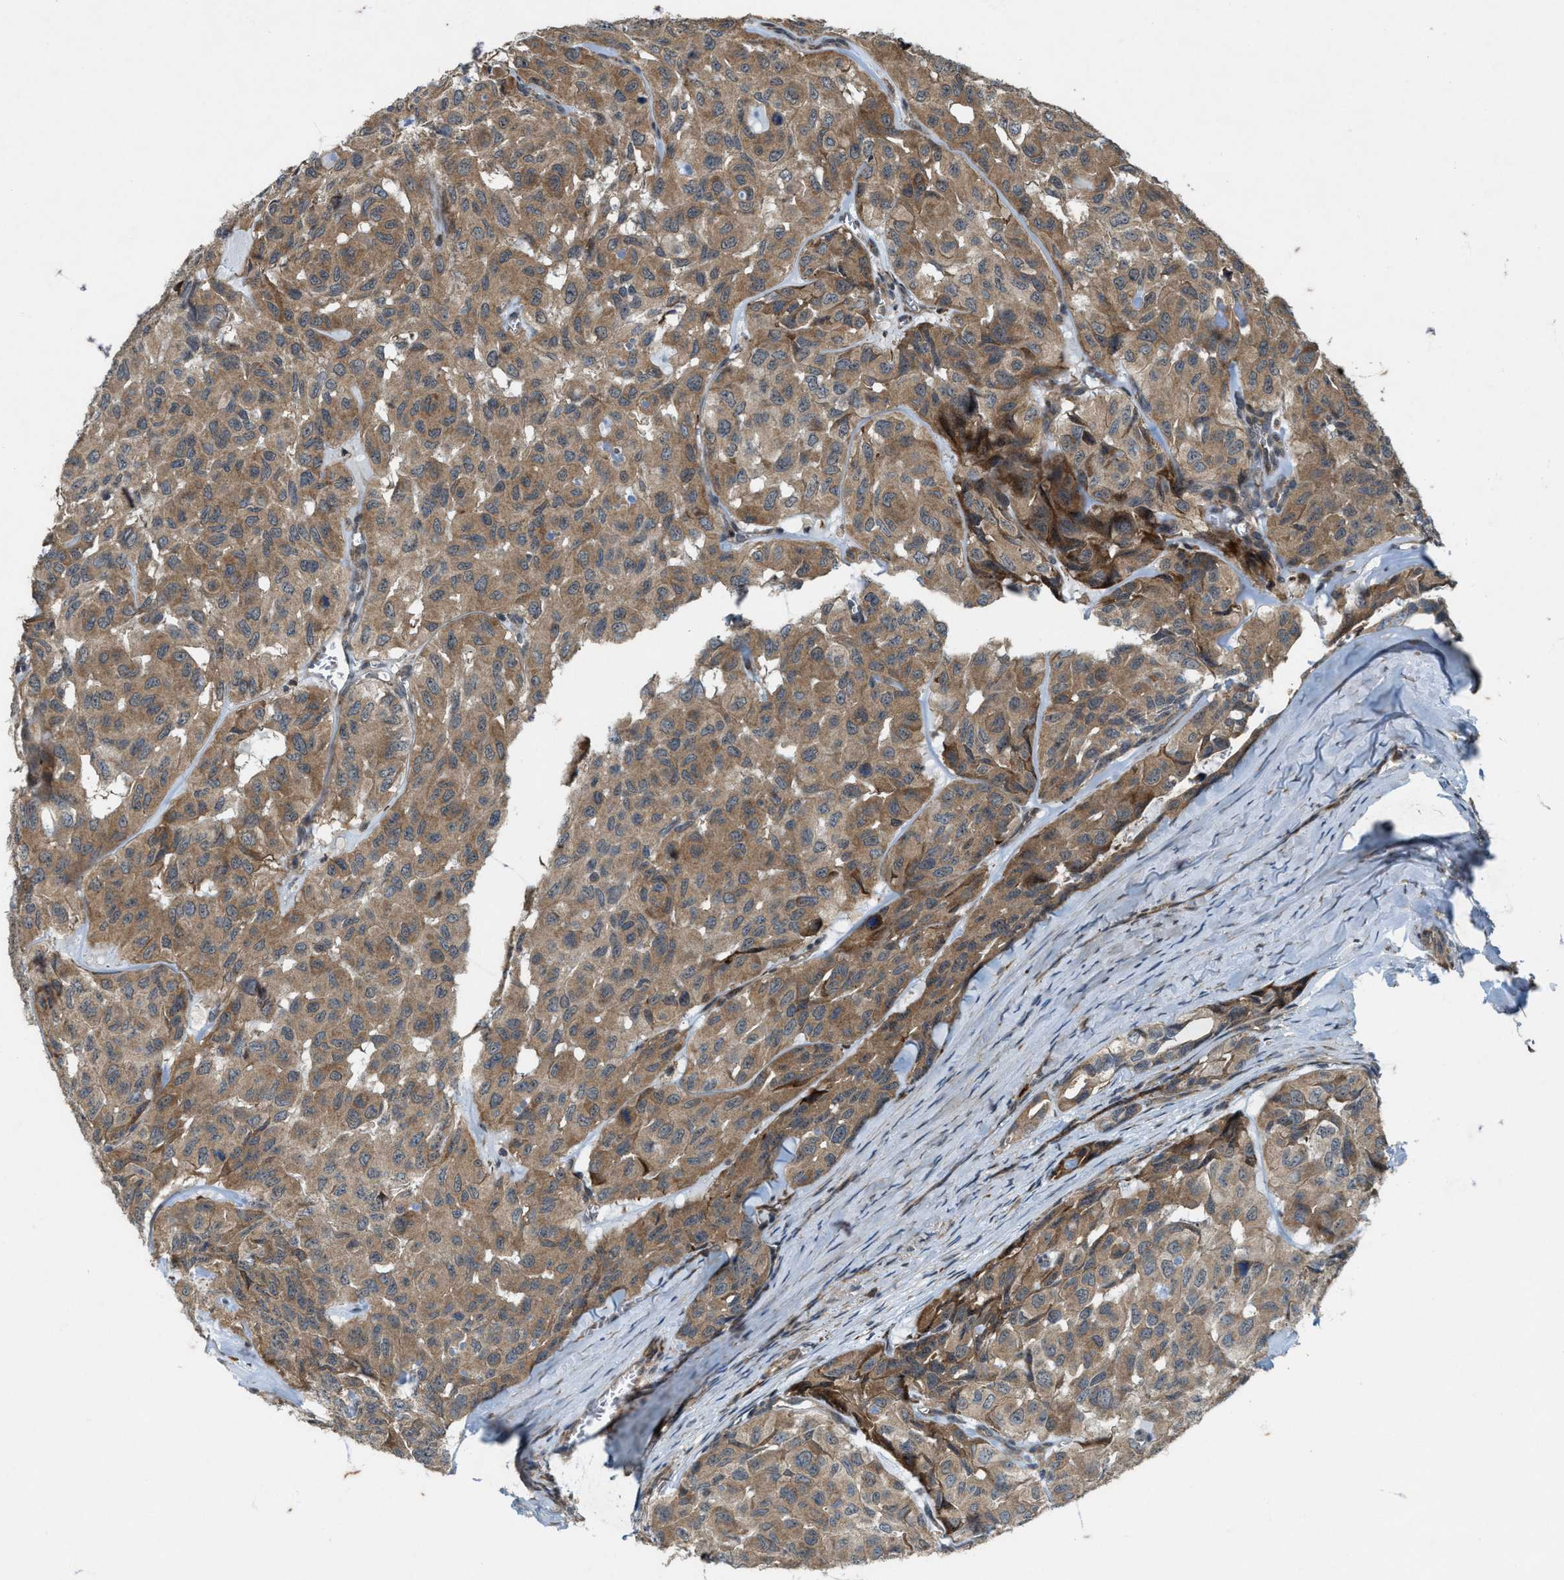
{"staining": {"intensity": "moderate", "quantity": ">75%", "location": "cytoplasmic/membranous"}, "tissue": "head and neck cancer", "cell_type": "Tumor cells", "image_type": "cancer", "snomed": [{"axis": "morphology", "description": "Adenocarcinoma, NOS"}, {"axis": "topography", "description": "Salivary gland, NOS"}, {"axis": "topography", "description": "Head-Neck"}], "caption": "Adenocarcinoma (head and neck) stained with a protein marker shows moderate staining in tumor cells.", "gene": "LRRC72", "patient": {"sex": "female", "age": 76}}